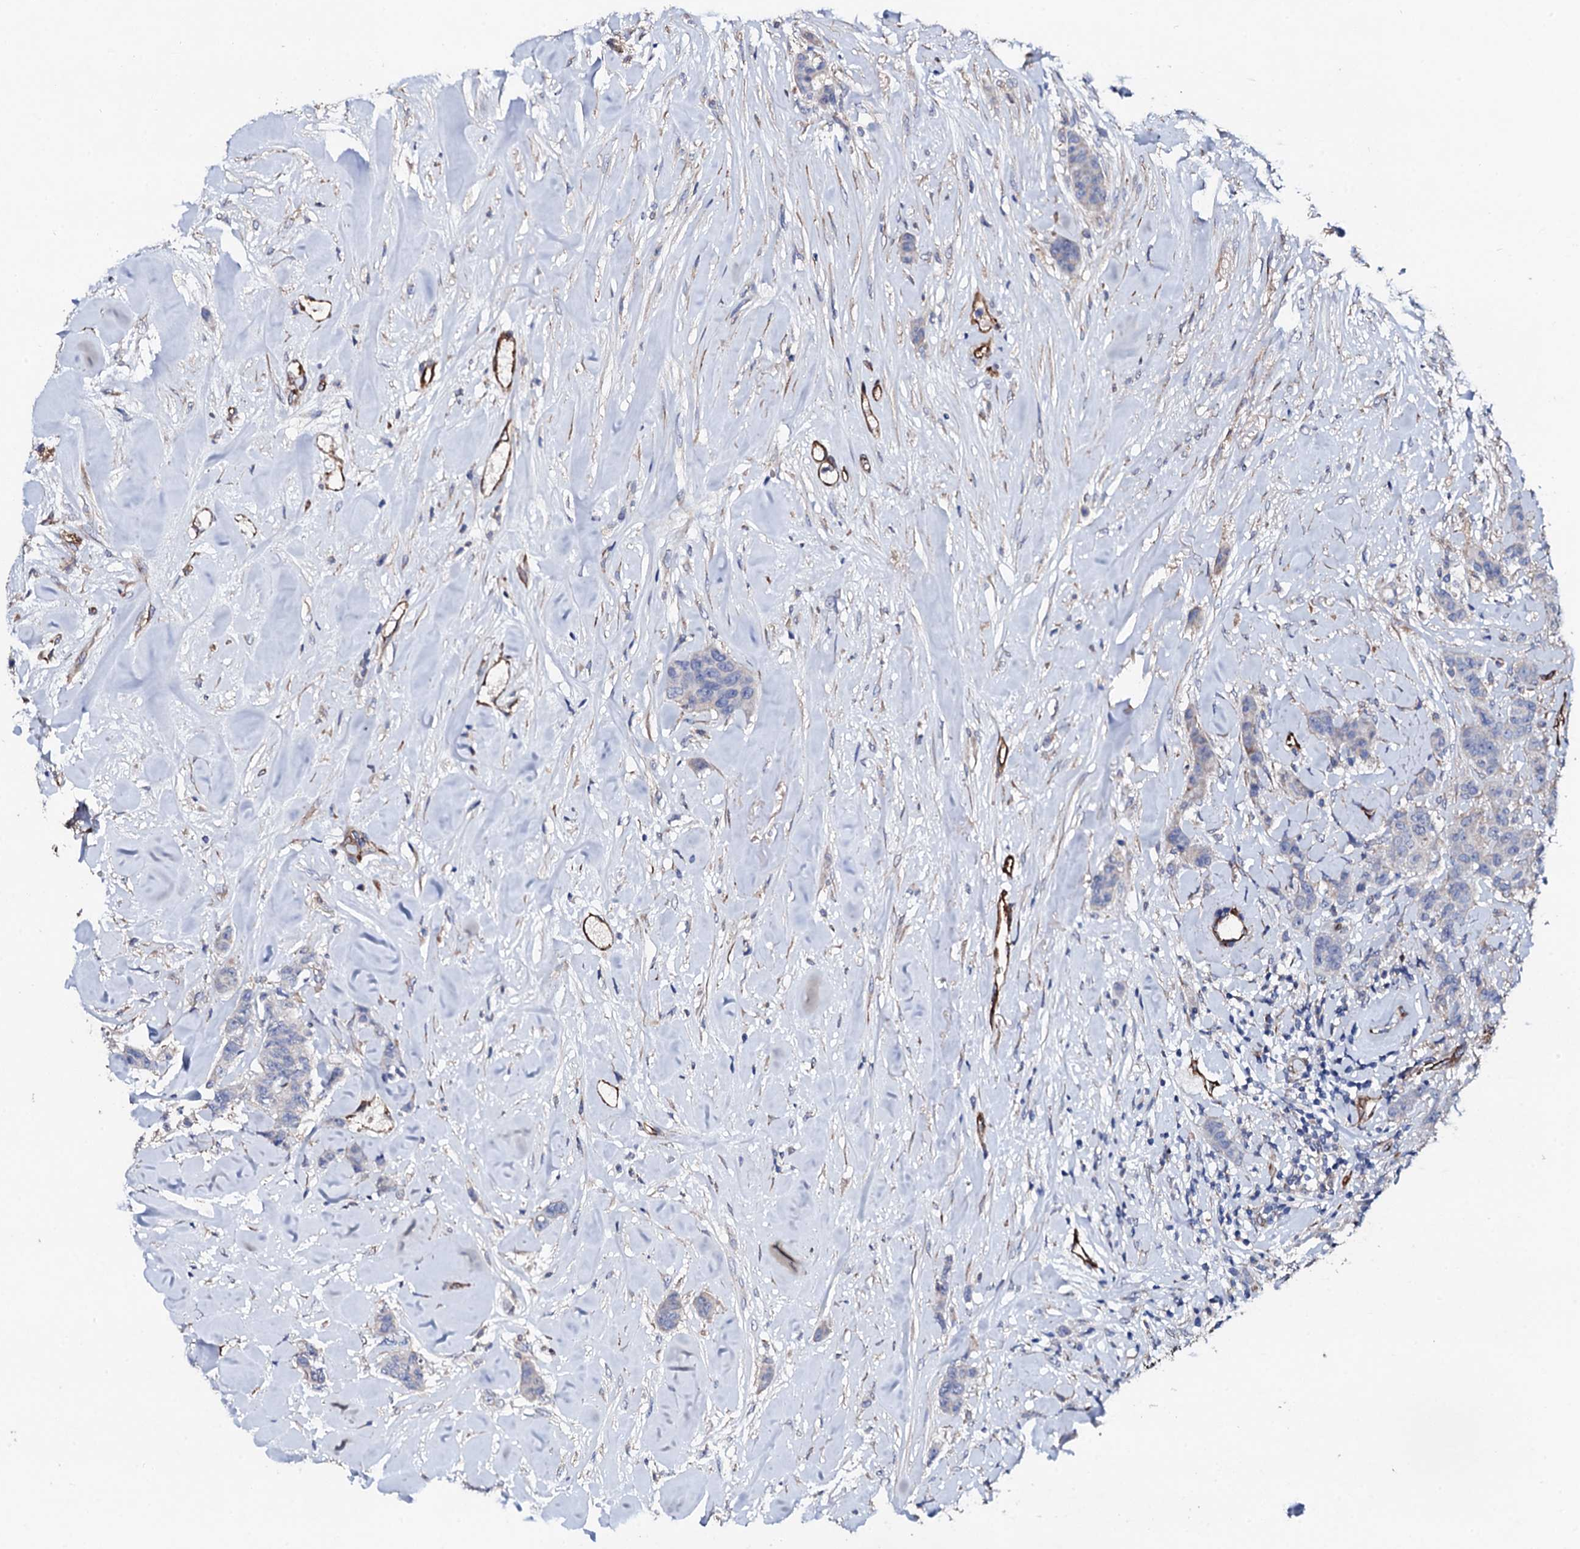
{"staining": {"intensity": "negative", "quantity": "none", "location": "none"}, "tissue": "breast cancer", "cell_type": "Tumor cells", "image_type": "cancer", "snomed": [{"axis": "morphology", "description": "Duct carcinoma"}, {"axis": "topography", "description": "Breast"}], "caption": "Immunohistochemical staining of breast cancer exhibits no significant expression in tumor cells.", "gene": "DBX1", "patient": {"sex": "female", "age": 40}}